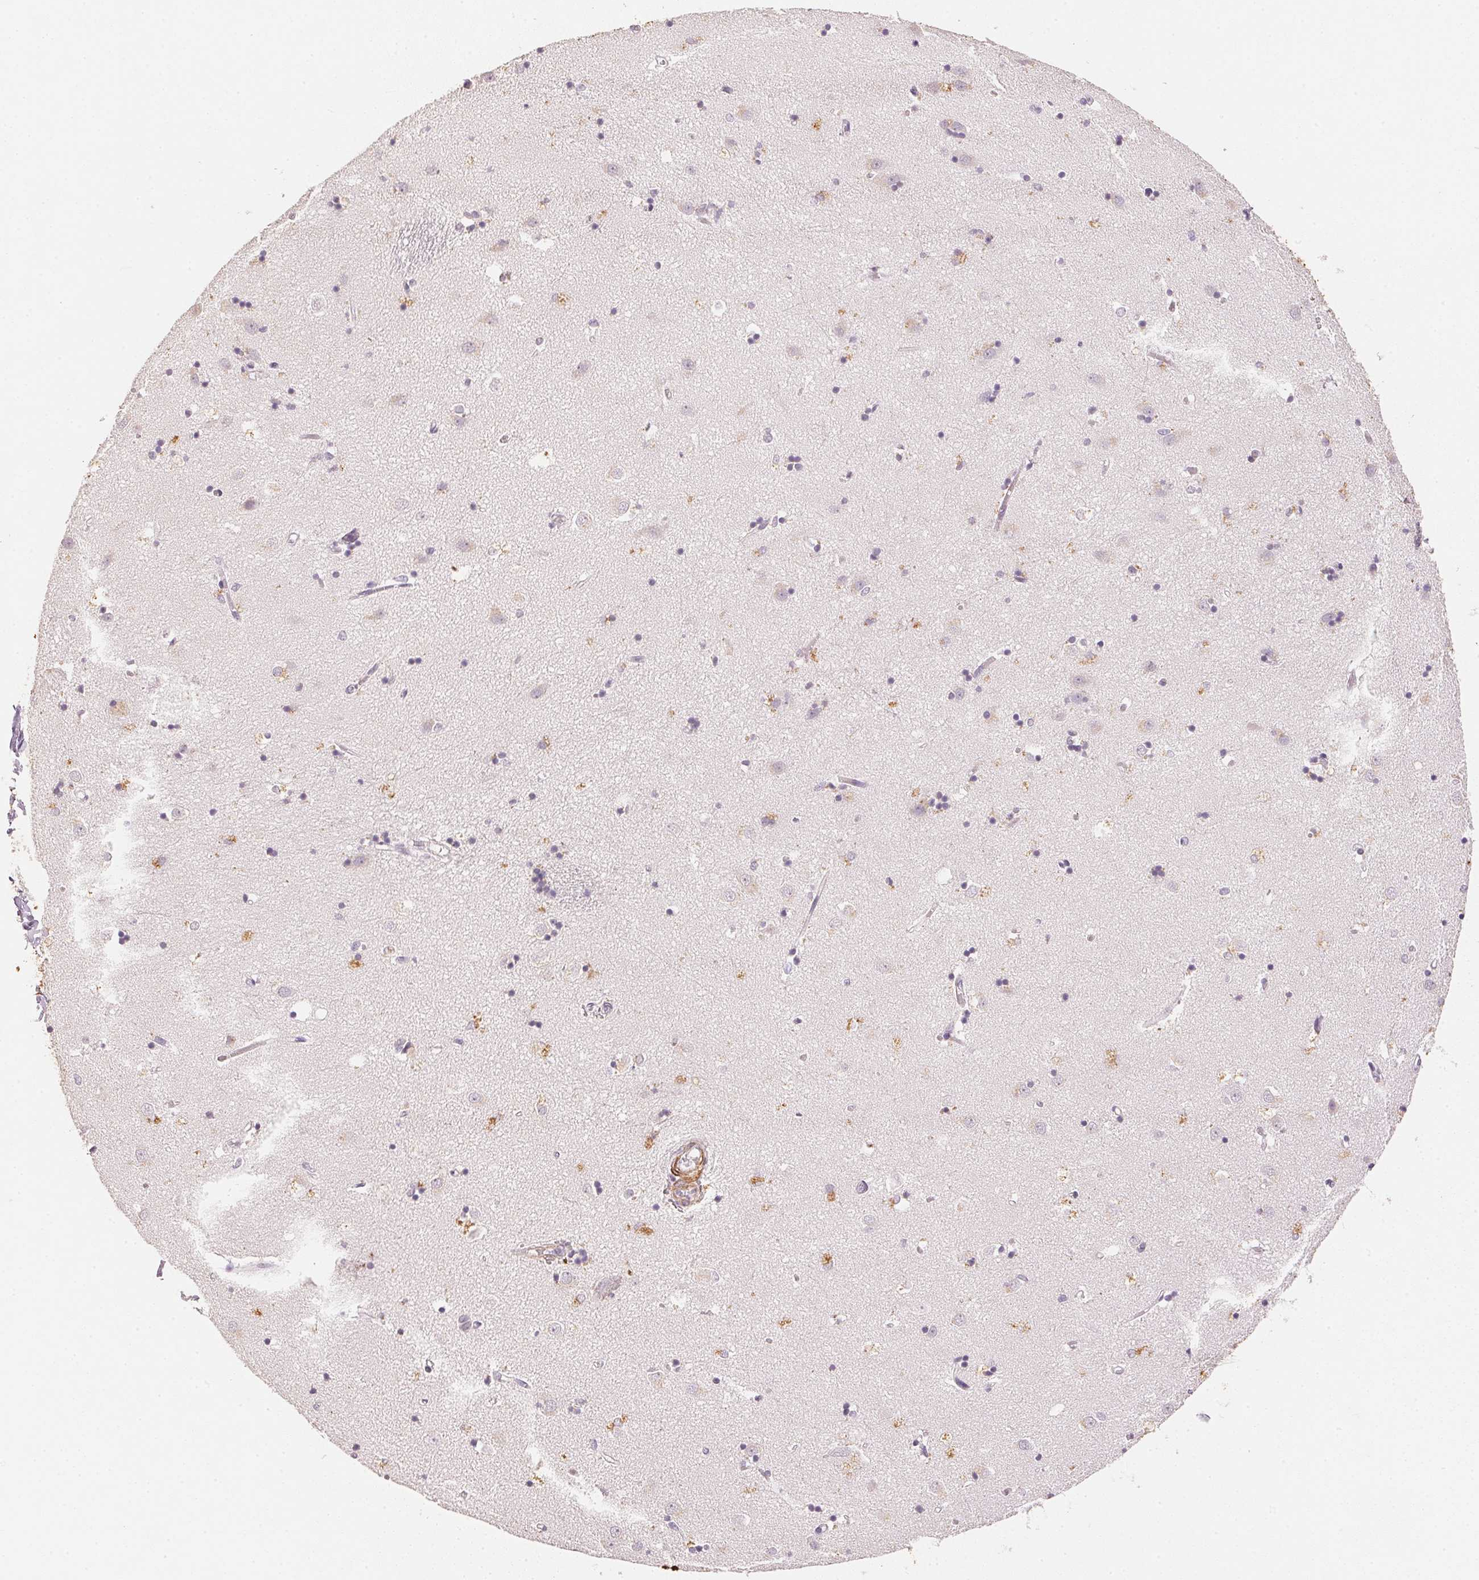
{"staining": {"intensity": "weak", "quantity": "<25%", "location": "cytoplasmic/membranous"}, "tissue": "caudate", "cell_type": "Glial cells", "image_type": "normal", "snomed": [{"axis": "morphology", "description": "Normal tissue, NOS"}, {"axis": "topography", "description": "Lateral ventricle wall"}], "caption": "Glial cells are negative for brown protein staining in unremarkable caudate.", "gene": "SMTN", "patient": {"sex": "male", "age": 54}}